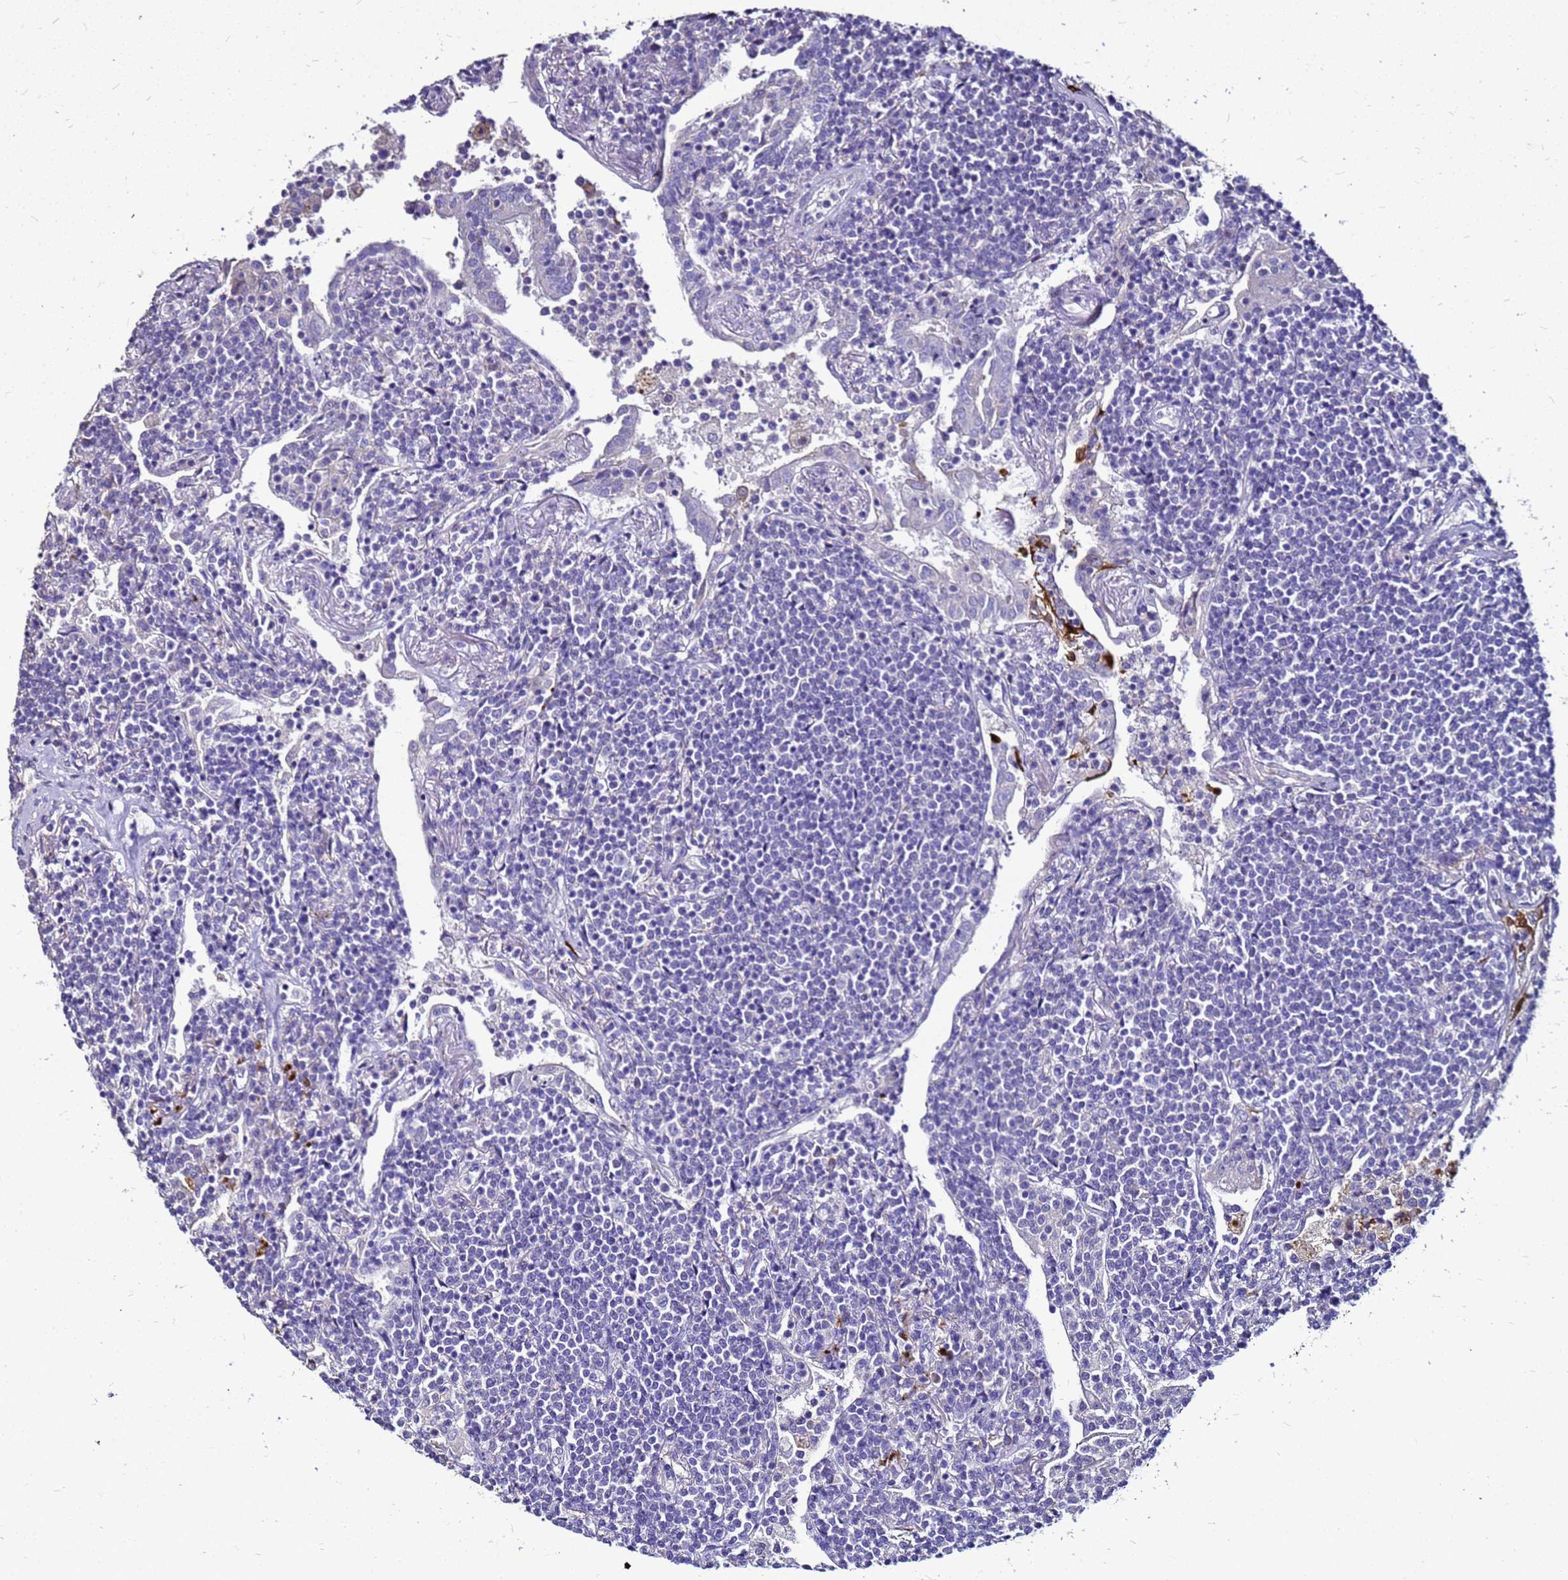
{"staining": {"intensity": "negative", "quantity": "none", "location": "none"}, "tissue": "lymphoma", "cell_type": "Tumor cells", "image_type": "cancer", "snomed": [{"axis": "morphology", "description": "Malignant lymphoma, non-Hodgkin's type, Low grade"}, {"axis": "topography", "description": "Lung"}], "caption": "Tumor cells are negative for brown protein staining in low-grade malignant lymphoma, non-Hodgkin's type.", "gene": "S100A2", "patient": {"sex": "female", "age": 71}}